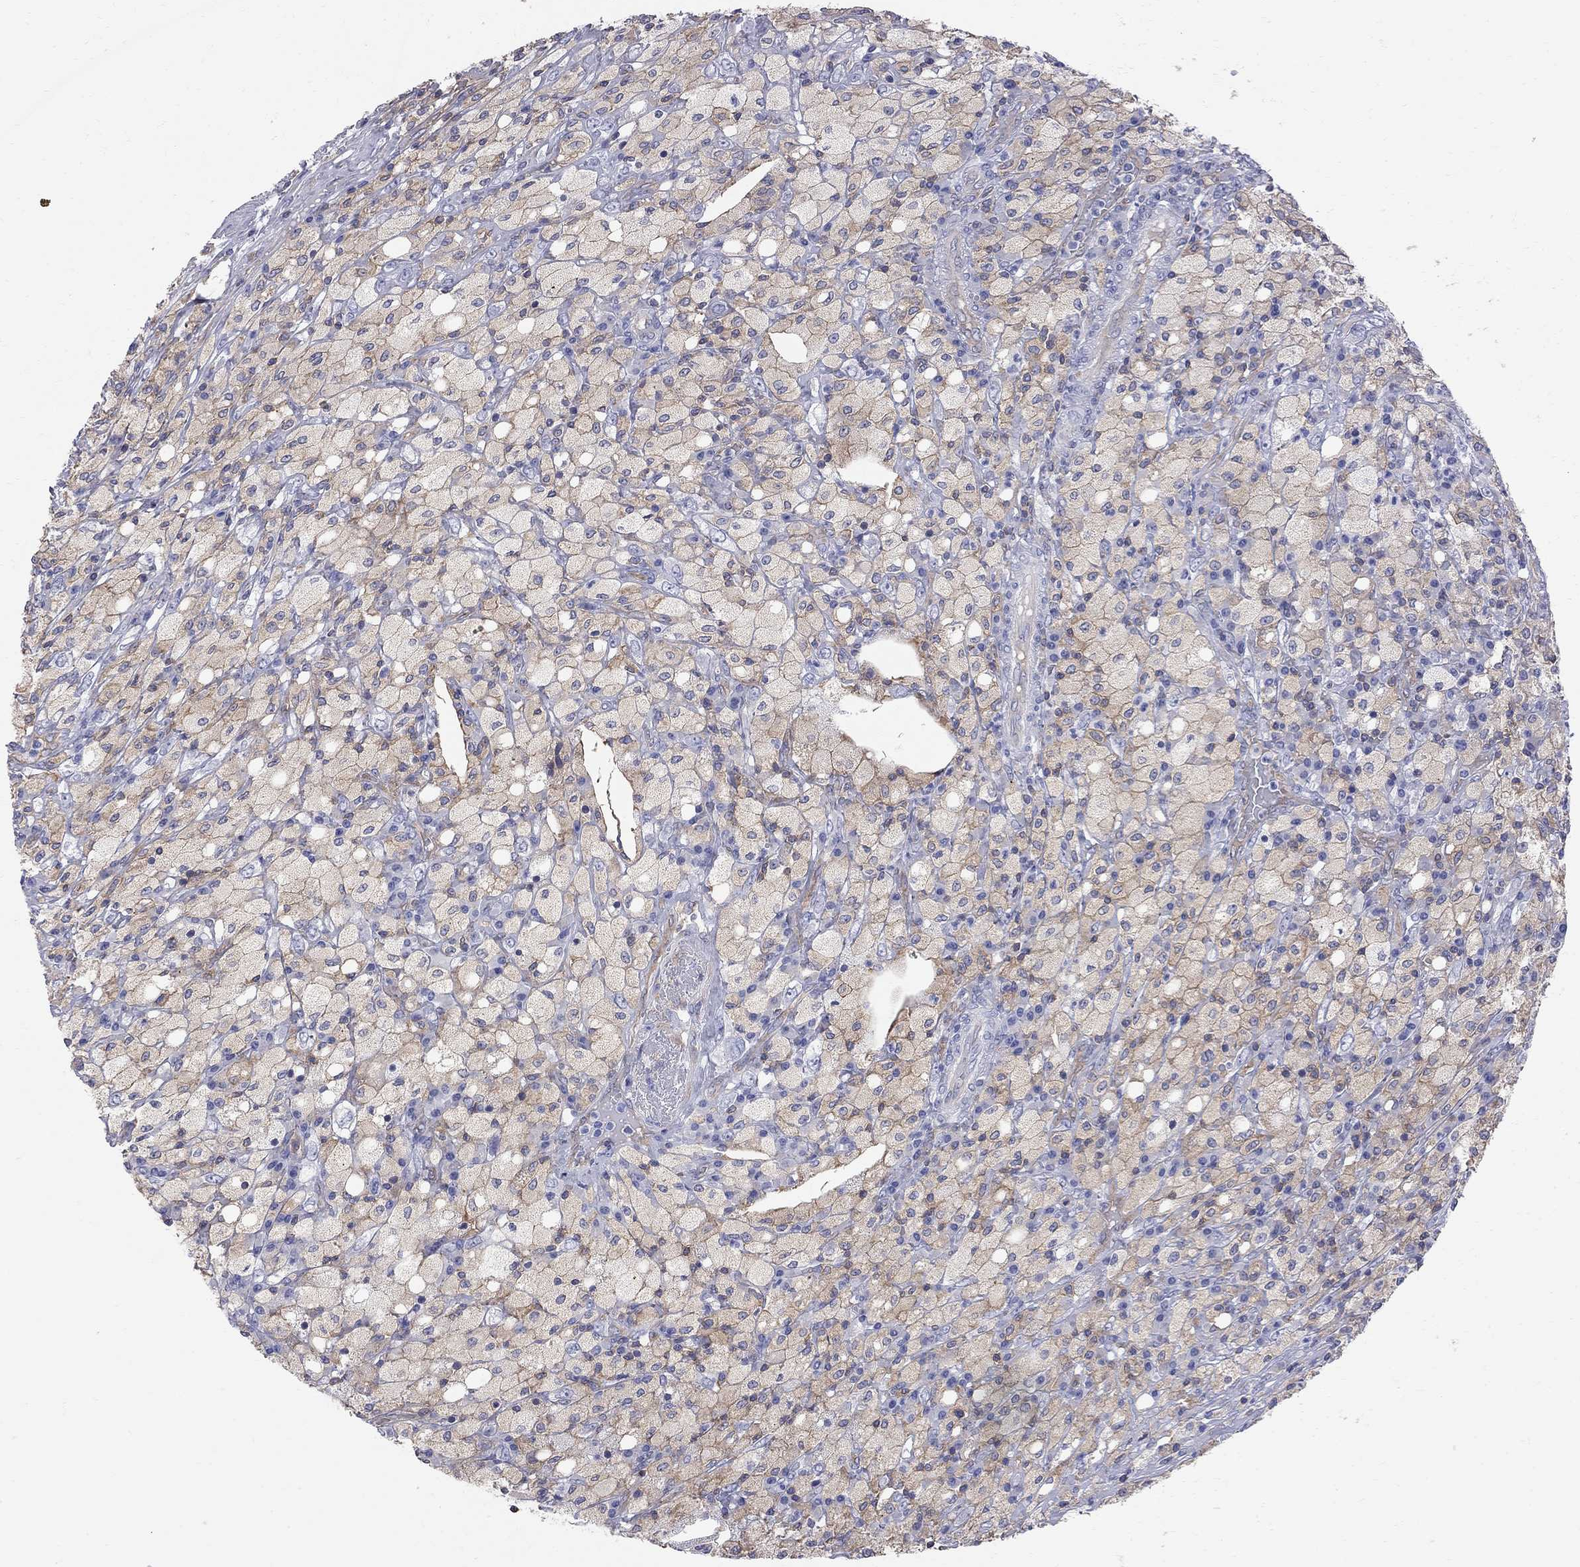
{"staining": {"intensity": "negative", "quantity": "none", "location": "none"}, "tissue": "testis cancer", "cell_type": "Tumor cells", "image_type": "cancer", "snomed": [{"axis": "morphology", "description": "Necrosis, NOS"}, {"axis": "morphology", "description": "Carcinoma, Embryonal, NOS"}, {"axis": "topography", "description": "Testis"}], "caption": "Protein analysis of testis embryonal carcinoma demonstrates no significant positivity in tumor cells.", "gene": "ABI3", "patient": {"sex": "male", "age": 19}}